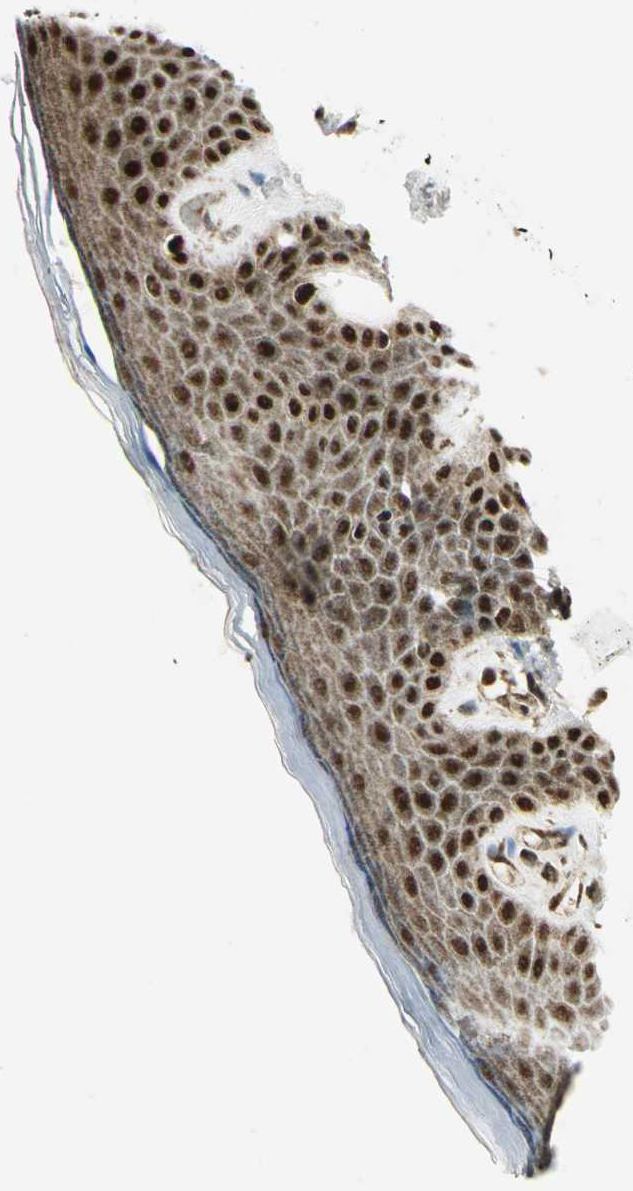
{"staining": {"intensity": "strong", "quantity": ">75%", "location": "cytoplasmic/membranous,nuclear"}, "tissue": "skin", "cell_type": "Epidermal cells", "image_type": "normal", "snomed": [{"axis": "morphology", "description": "Normal tissue, NOS"}, {"axis": "topography", "description": "Anal"}], "caption": "IHC (DAB) staining of unremarkable skin exhibits strong cytoplasmic/membranous,nuclear protein staining in about >75% of epidermal cells. Immunohistochemistry stains the protein in brown and the nuclei are stained blue.", "gene": "COPS5", "patient": {"sex": "male", "age": 74}}